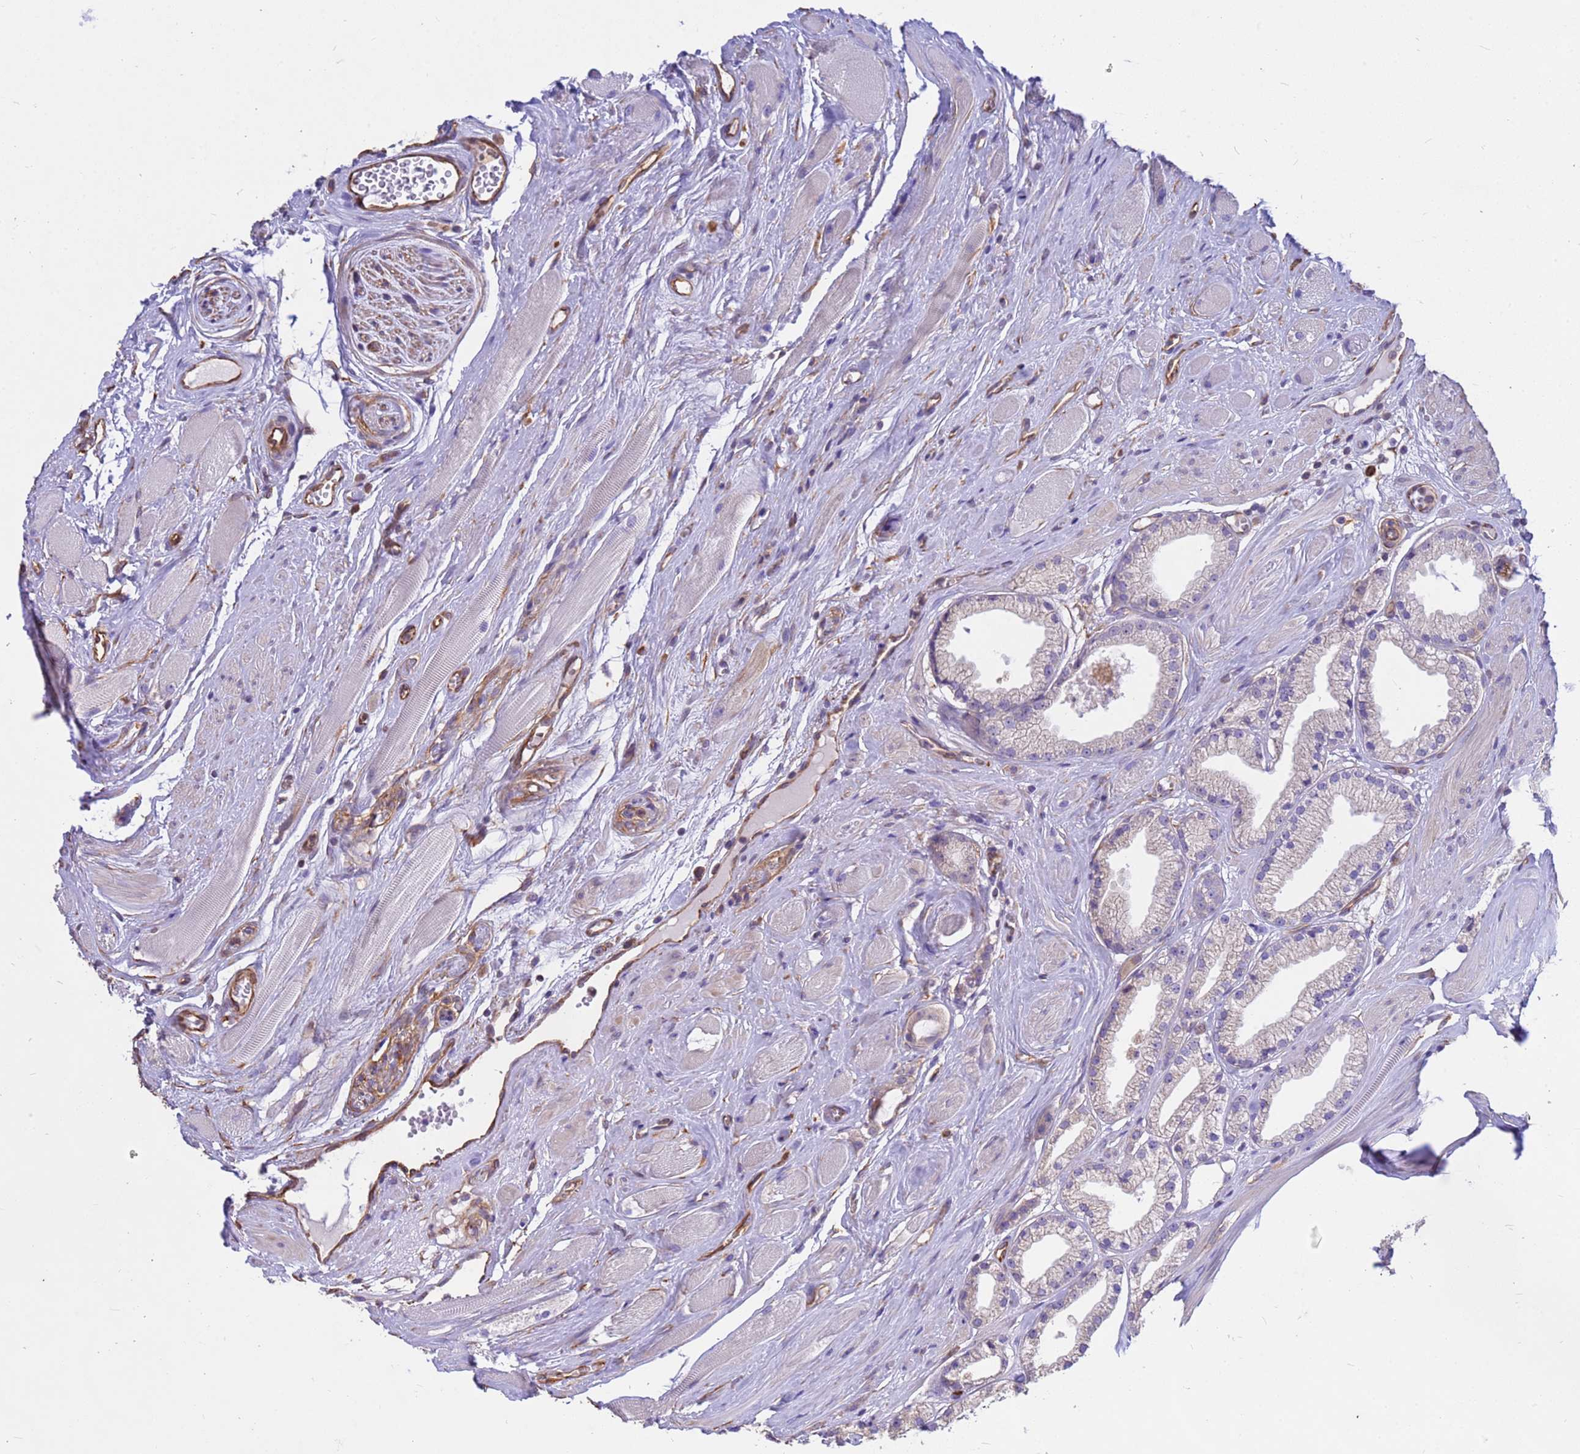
{"staining": {"intensity": "negative", "quantity": "none", "location": "none"}, "tissue": "prostate cancer", "cell_type": "Tumor cells", "image_type": "cancer", "snomed": [{"axis": "morphology", "description": "Adenocarcinoma, High grade"}, {"axis": "topography", "description": "Prostate"}], "caption": "DAB immunohistochemical staining of prostate cancer reveals no significant staining in tumor cells.", "gene": "TCEAL3", "patient": {"sex": "male", "age": 67}}